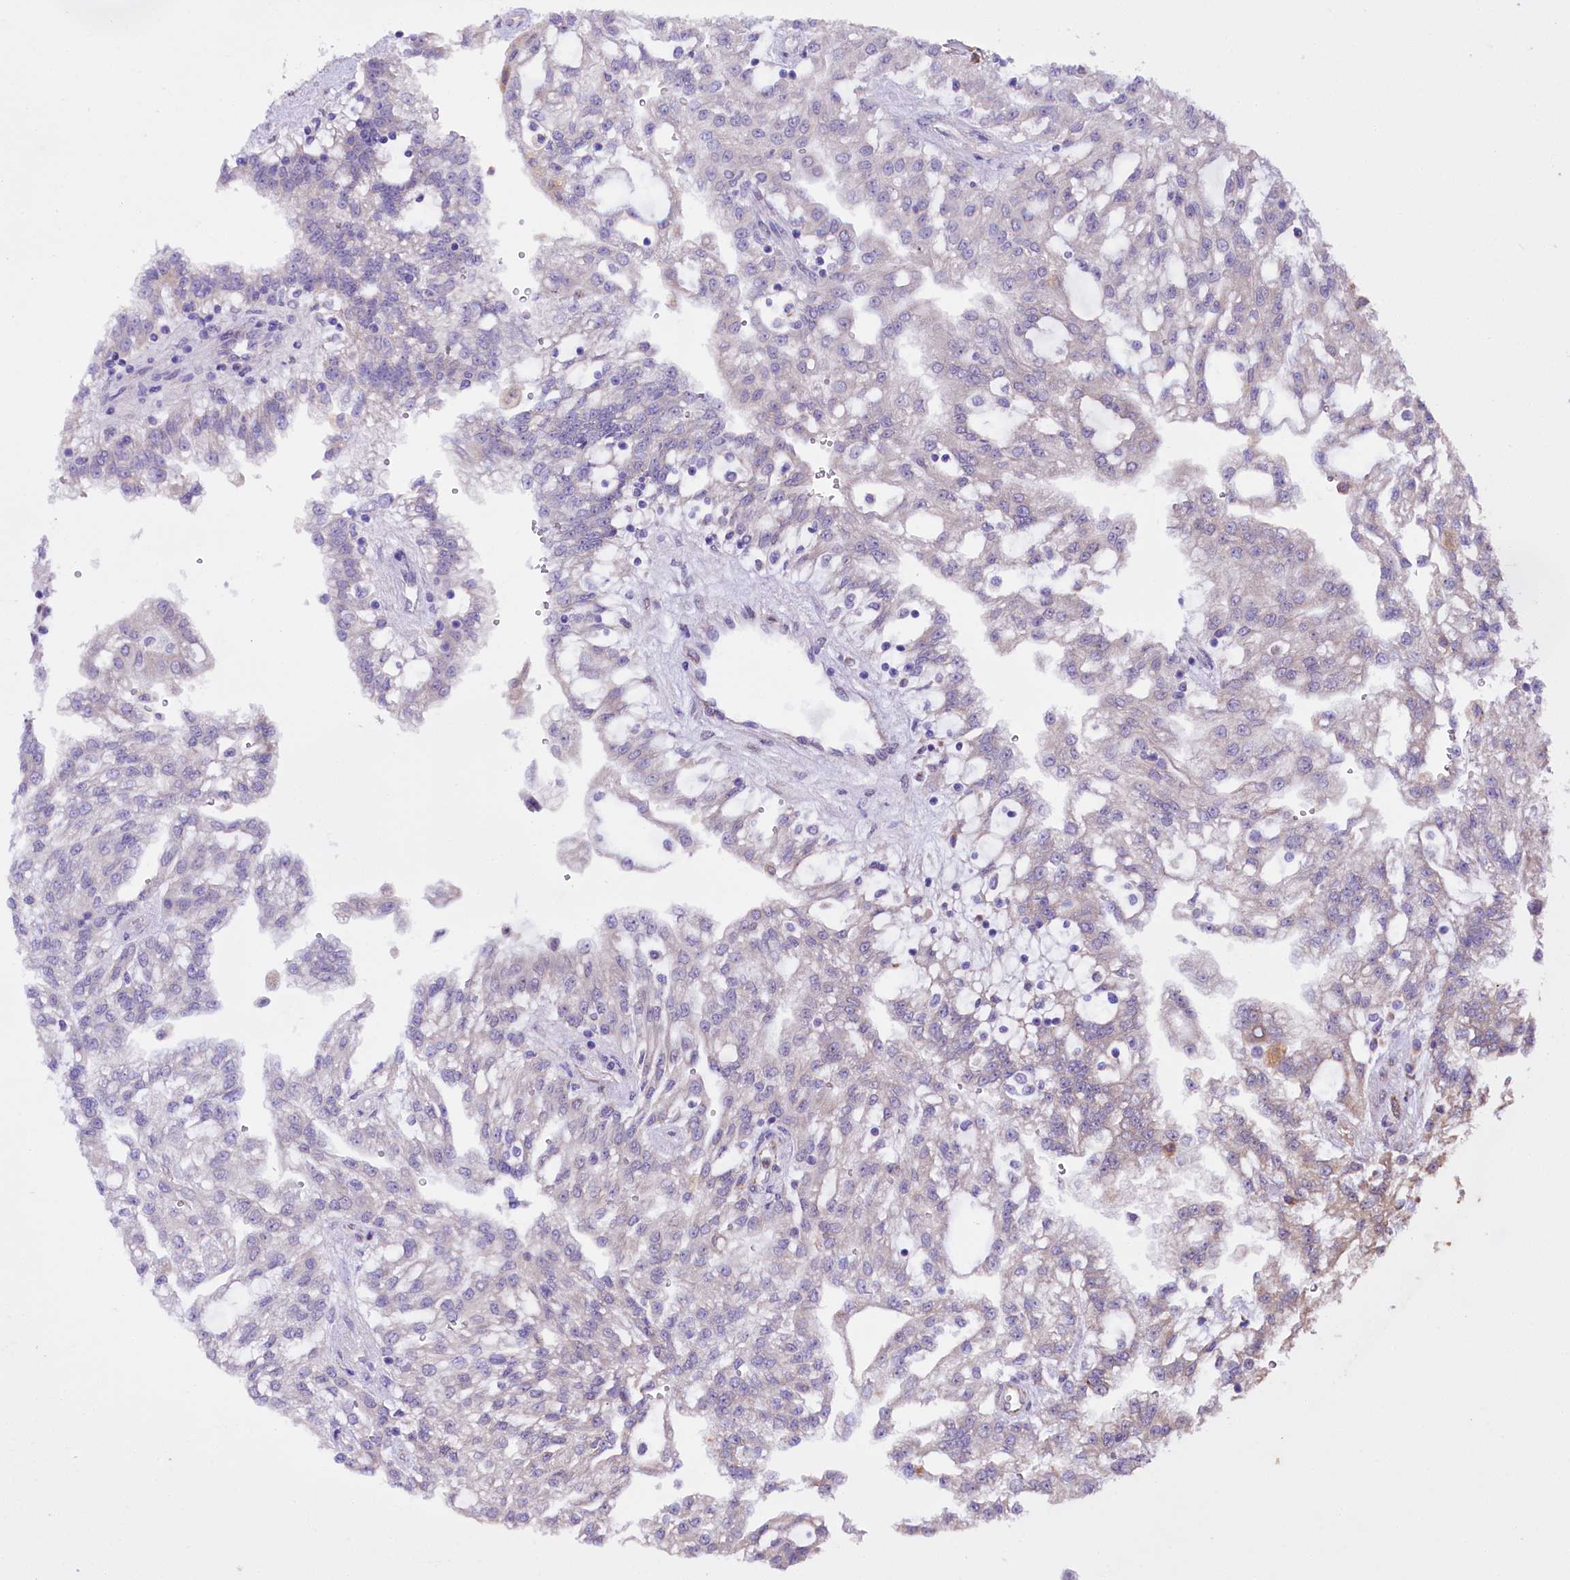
{"staining": {"intensity": "moderate", "quantity": "<25%", "location": "cytoplasmic/membranous"}, "tissue": "renal cancer", "cell_type": "Tumor cells", "image_type": "cancer", "snomed": [{"axis": "morphology", "description": "Adenocarcinoma, NOS"}, {"axis": "topography", "description": "Kidney"}], "caption": "A low amount of moderate cytoplasmic/membranous expression is present in approximately <25% of tumor cells in renal cancer (adenocarcinoma) tissue.", "gene": "TTC12", "patient": {"sex": "male", "age": 63}}